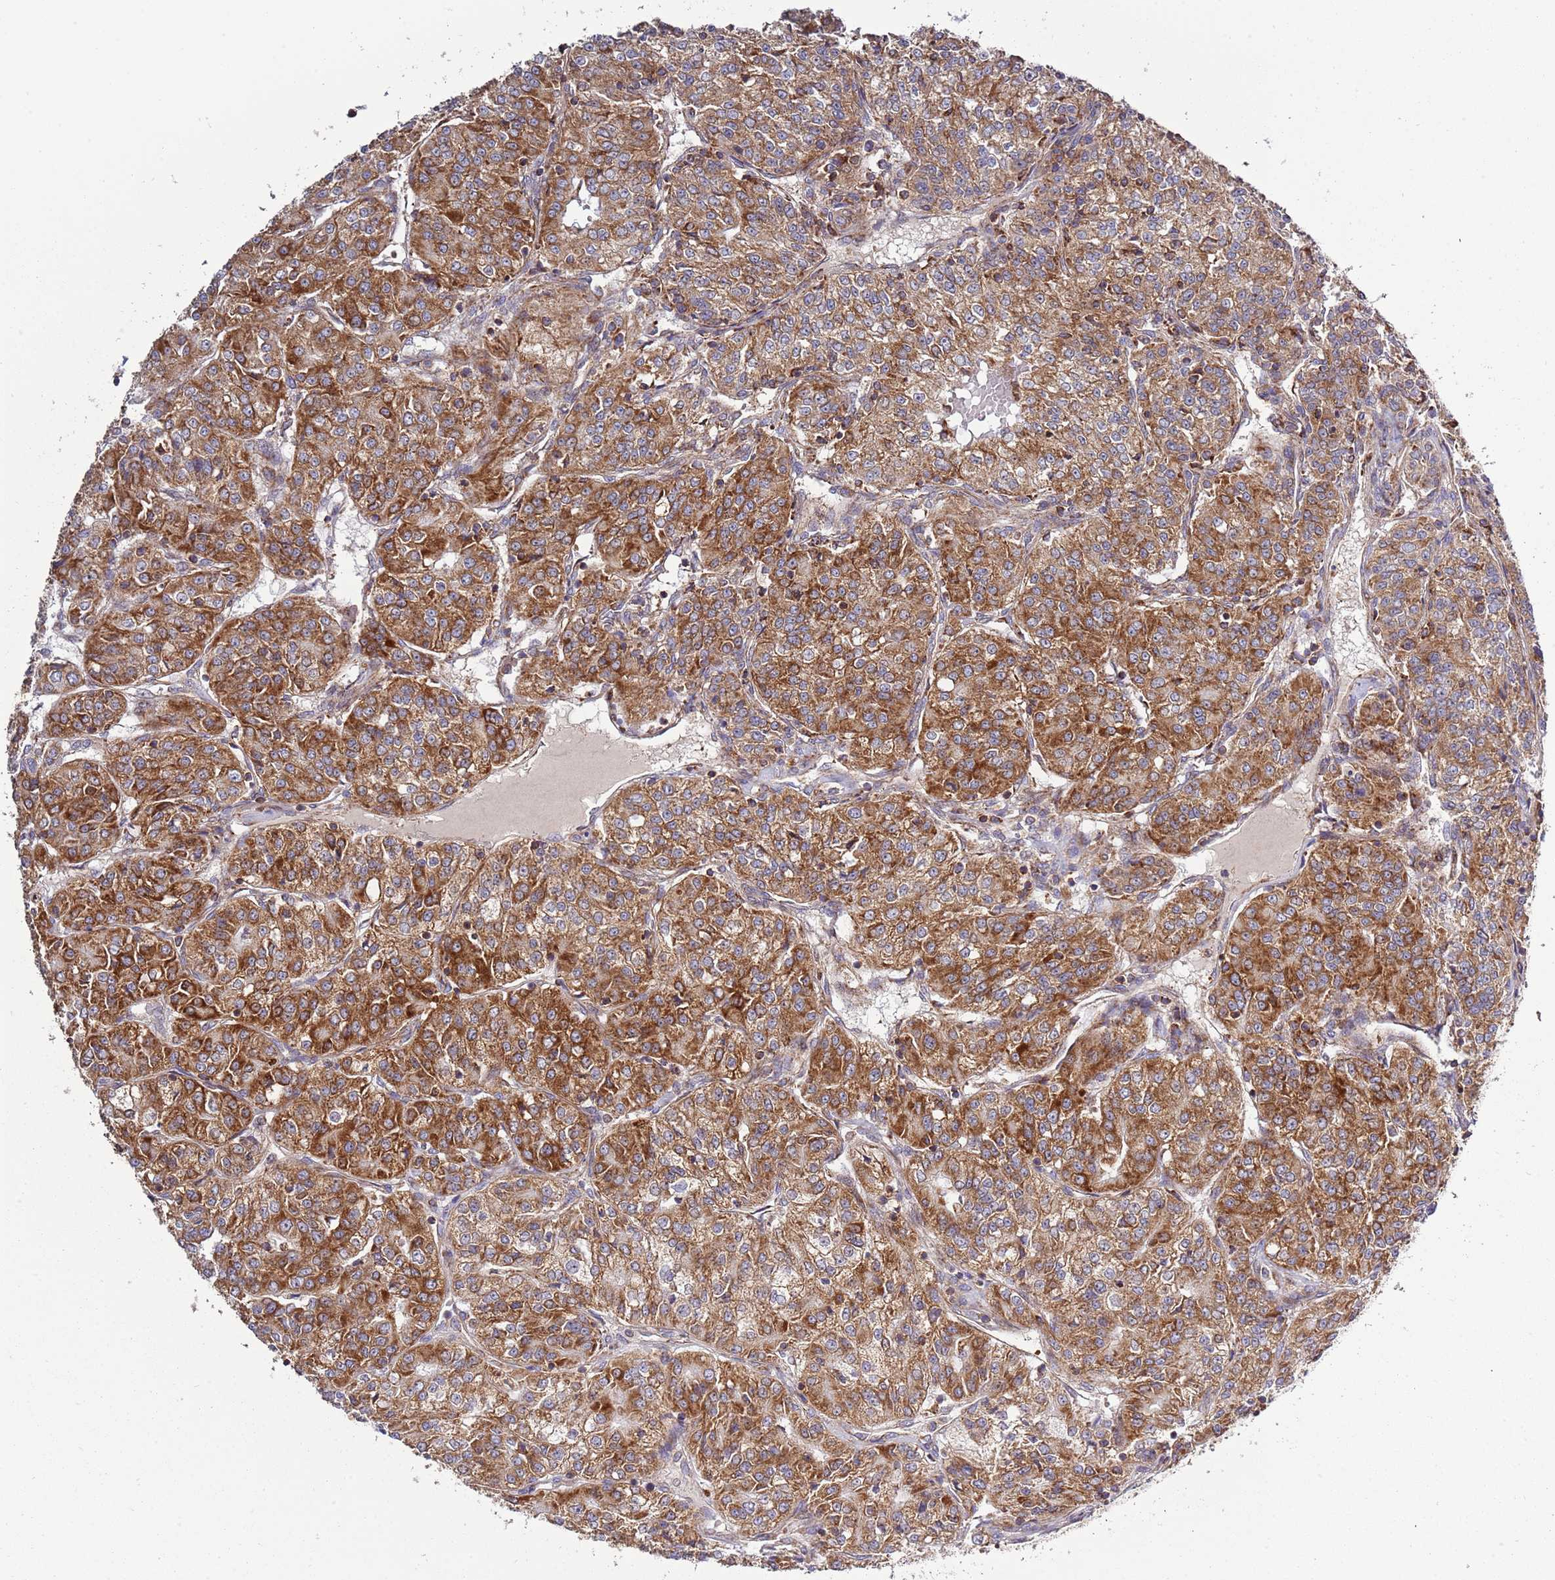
{"staining": {"intensity": "strong", "quantity": ">75%", "location": "cytoplasmic/membranous"}, "tissue": "renal cancer", "cell_type": "Tumor cells", "image_type": "cancer", "snomed": [{"axis": "morphology", "description": "Adenocarcinoma, NOS"}, {"axis": "topography", "description": "Kidney"}], "caption": "Immunohistochemistry photomicrograph of renal cancer (adenocarcinoma) stained for a protein (brown), which displays high levels of strong cytoplasmic/membranous staining in about >75% of tumor cells.", "gene": "IRS4", "patient": {"sex": "female", "age": 63}}